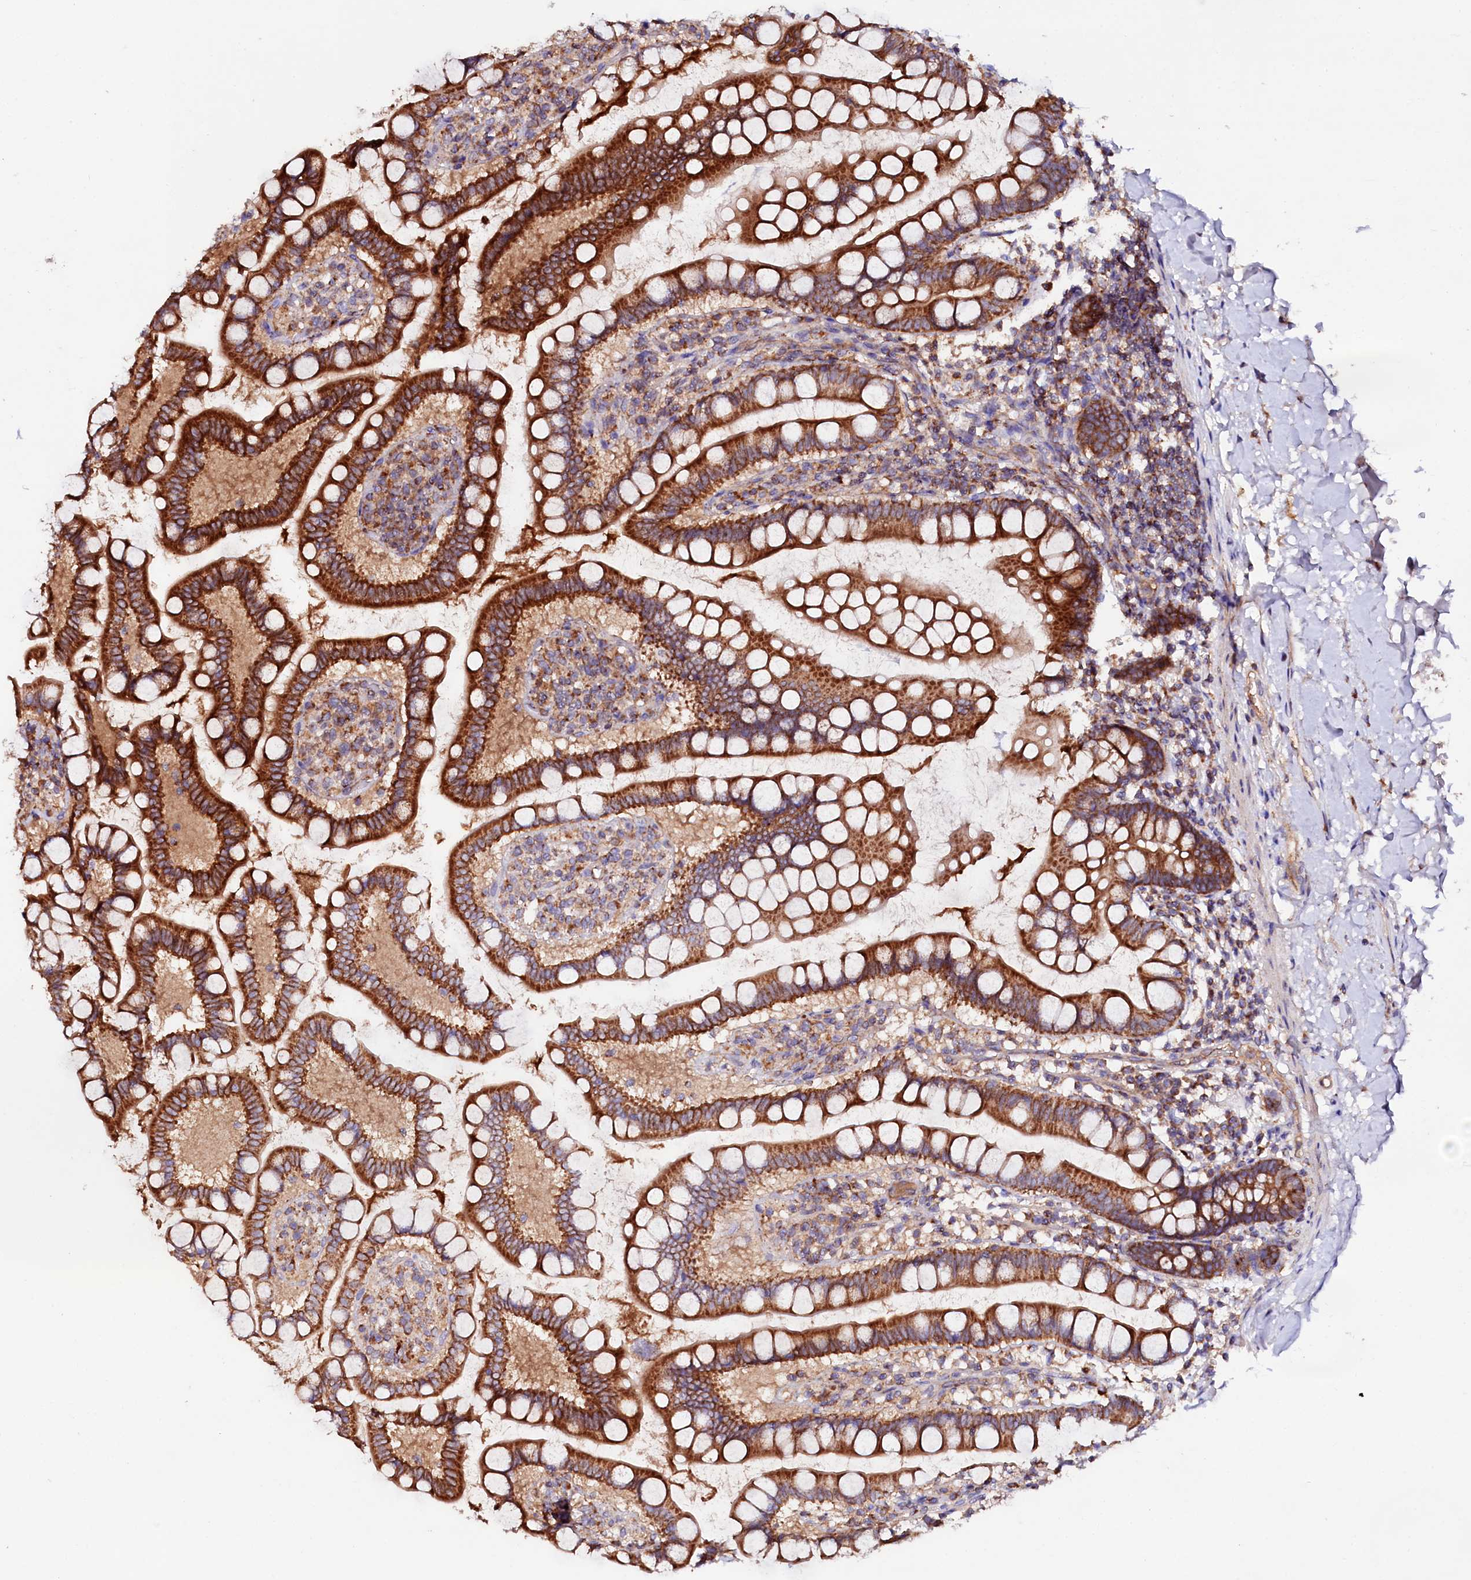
{"staining": {"intensity": "strong", "quantity": ">75%", "location": "cytoplasmic/membranous"}, "tissue": "small intestine", "cell_type": "Glandular cells", "image_type": "normal", "snomed": [{"axis": "morphology", "description": "Normal tissue, NOS"}, {"axis": "topography", "description": "Small intestine"}], "caption": "Strong cytoplasmic/membranous positivity is identified in approximately >75% of glandular cells in normal small intestine.", "gene": "ST3GAL1", "patient": {"sex": "female", "age": 84}}